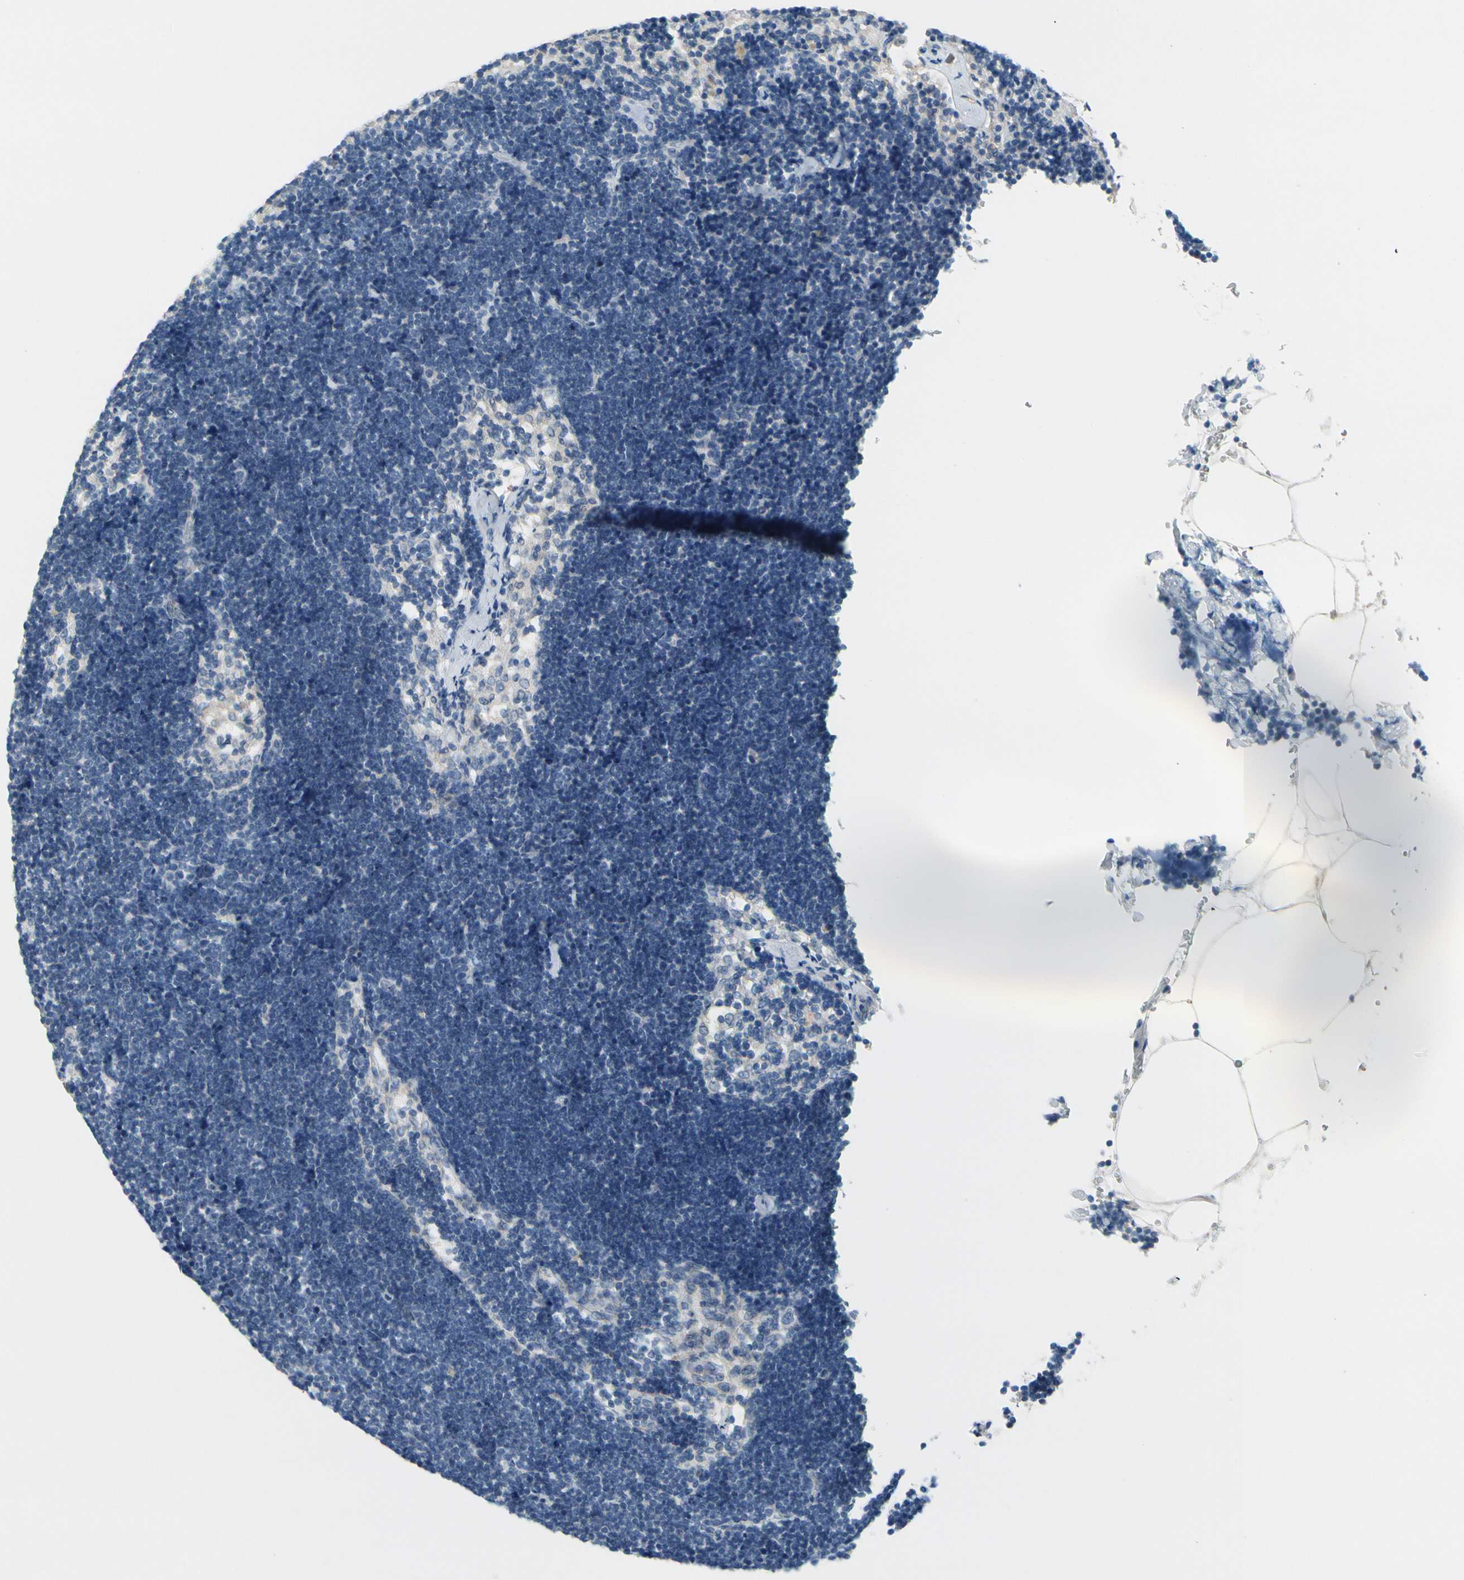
{"staining": {"intensity": "negative", "quantity": "none", "location": "none"}, "tissue": "lymph node", "cell_type": "Germinal center cells", "image_type": "normal", "snomed": [{"axis": "morphology", "description": "Normal tissue, NOS"}, {"axis": "topography", "description": "Lymph node"}], "caption": "This is an immunohistochemistry micrograph of normal lymph node. There is no staining in germinal center cells.", "gene": "CNDP1", "patient": {"sex": "male", "age": 63}}